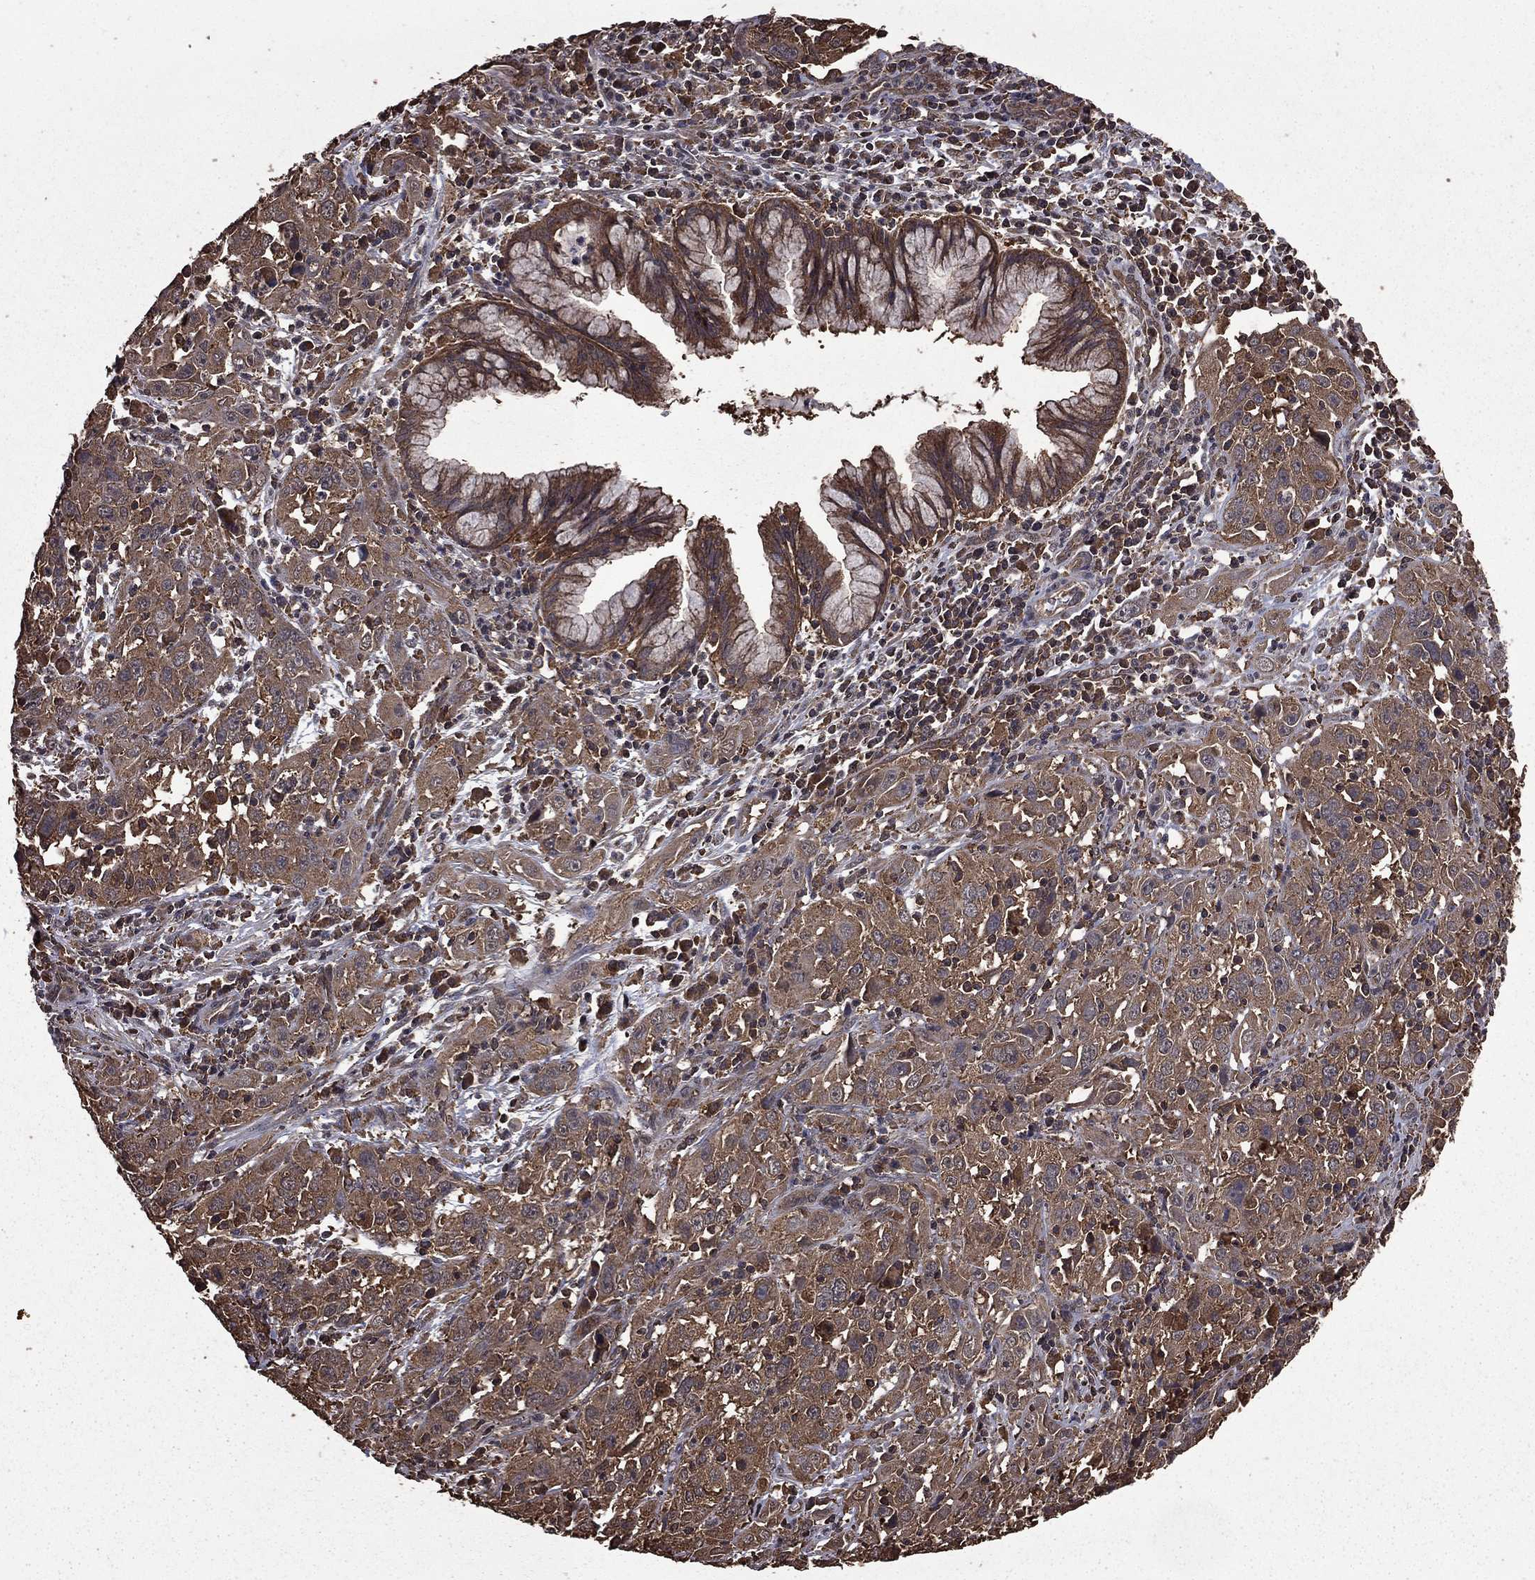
{"staining": {"intensity": "weak", "quantity": "25%-75%", "location": "cytoplasmic/membranous"}, "tissue": "cervical cancer", "cell_type": "Tumor cells", "image_type": "cancer", "snomed": [{"axis": "morphology", "description": "Squamous cell carcinoma, NOS"}, {"axis": "topography", "description": "Cervix"}], "caption": "Protein staining of cervical squamous cell carcinoma tissue demonstrates weak cytoplasmic/membranous staining in about 25%-75% of tumor cells. Immunohistochemistry (ihc) stains the protein in brown and the nuclei are stained blue.", "gene": "BIRC6", "patient": {"sex": "female", "age": 32}}